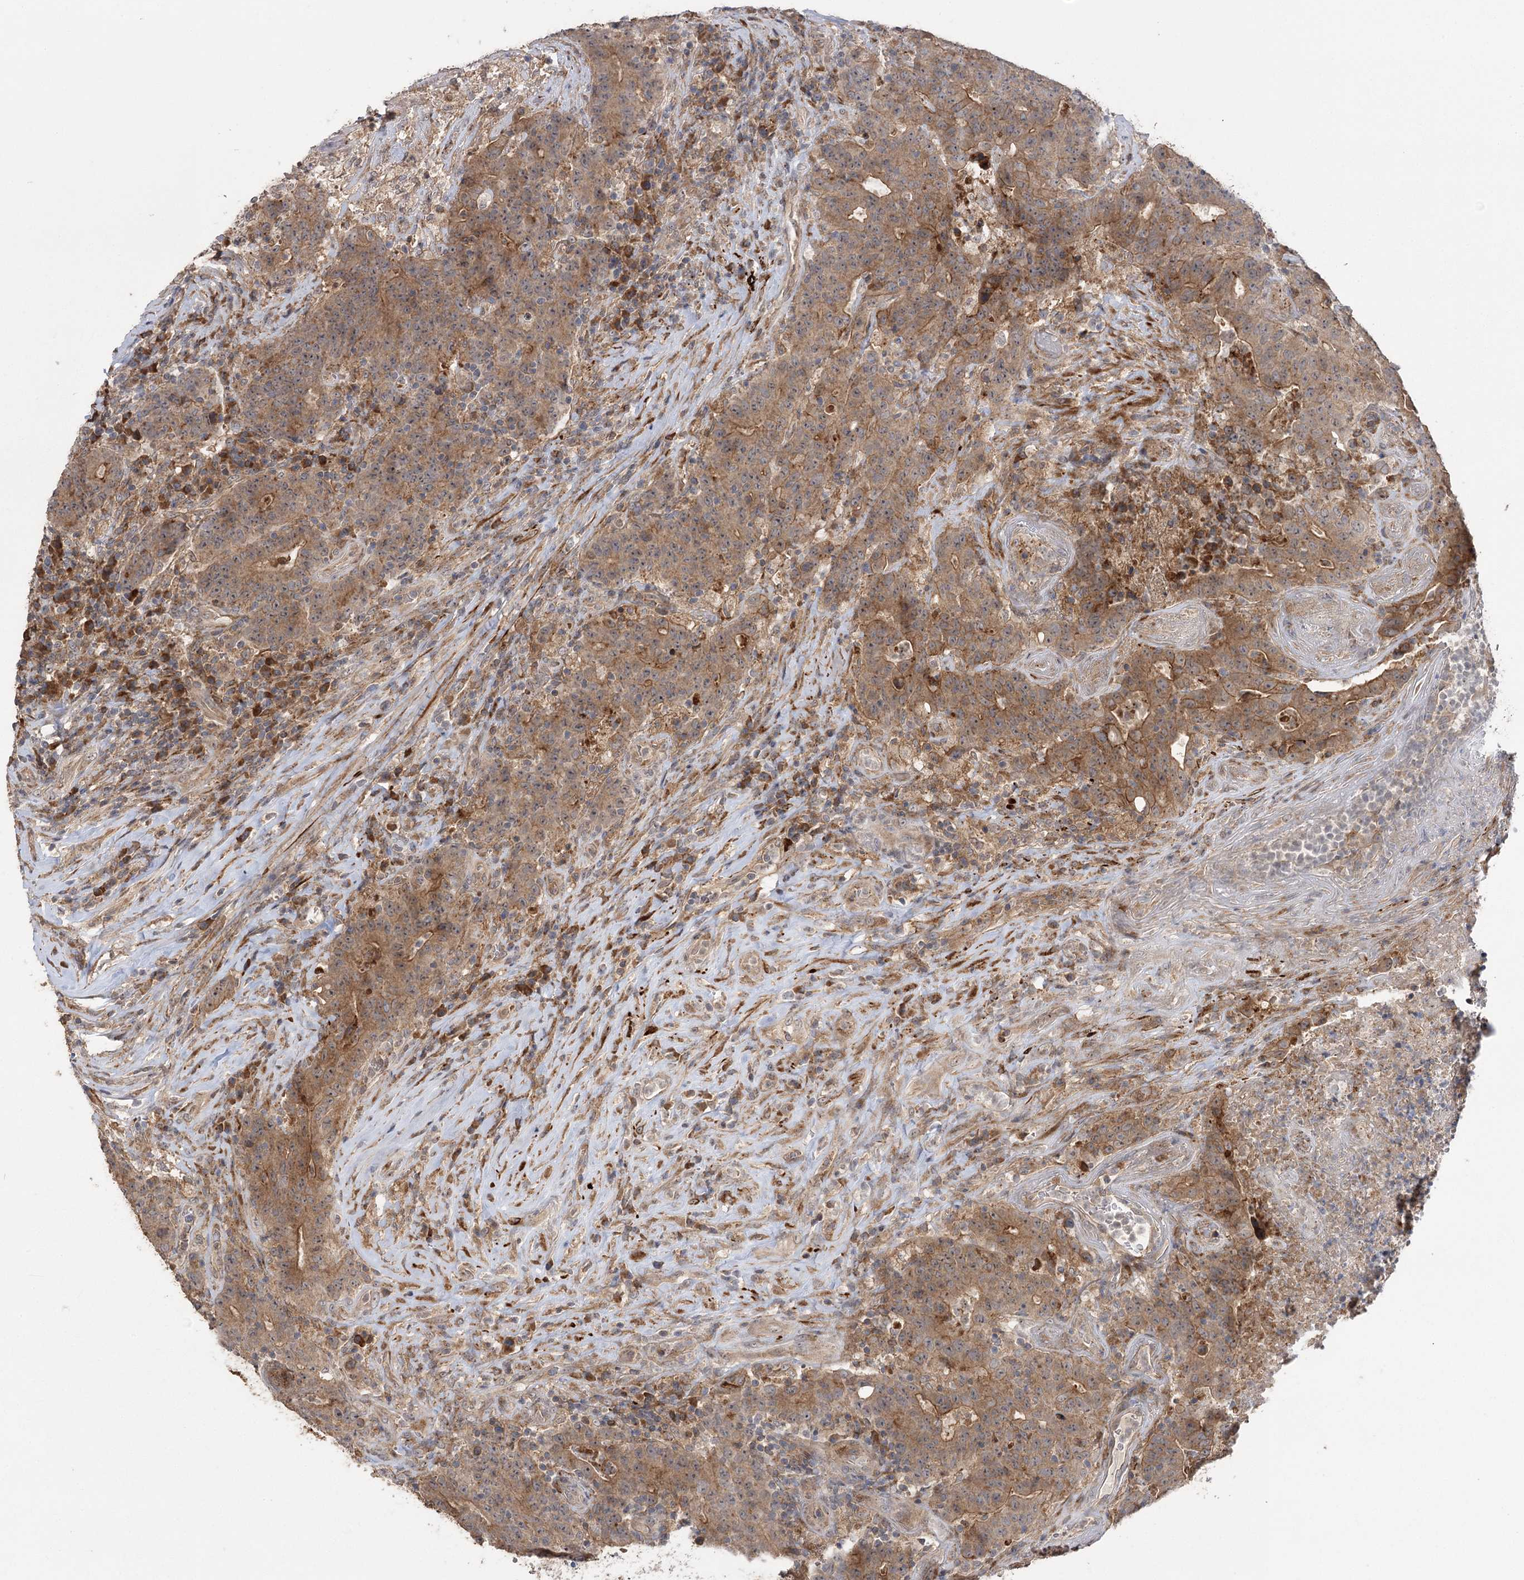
{"staining": {"intensity": "moderate", "quantity": ">75%", "location": "cytoplasmic/membranous"}, "tissue": "colorectal cancer", "cell_type": "Tumor cells", "image_type": "cancer", "snomed": [{"axis": "morphology", "description": "Adenocarcinoma, NOS"}, {"axis": "topography", "description": "Colon"}], "caption": "Human colorectal cancer stained with a brown dye reveals moderate cytoplasmic/membranous positive expression in about >75% of tumor cells.", "gene": "KCNN2", "patient": {"sex": "female", "age": 75}}